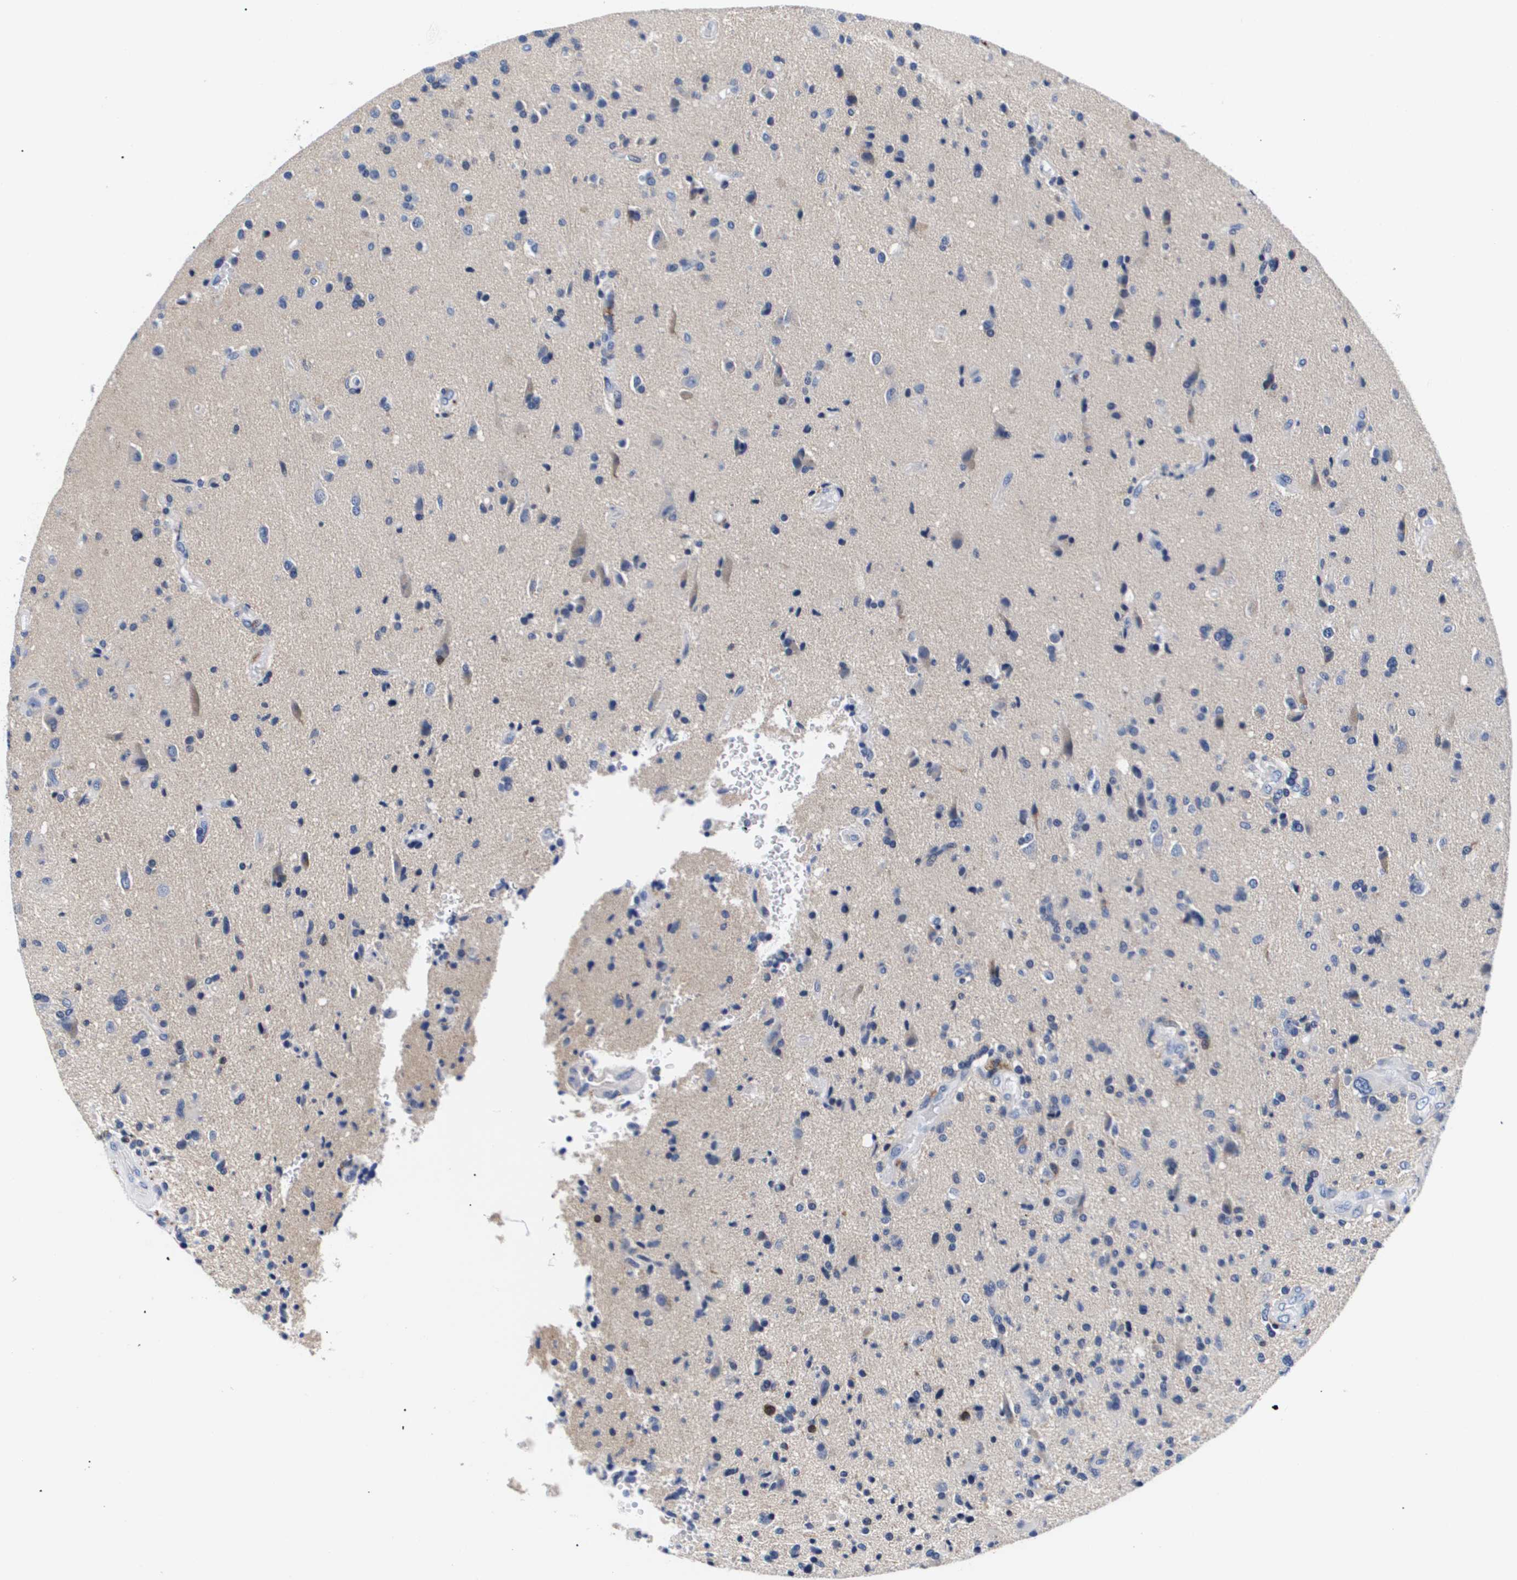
{"staining": {"intensity": "weak", "quantity": "<25%", "location": "cytoplasmic/membranous"}, "tissue": "glioma", "cell_type": "Tumor cells", "image_type": "cancer", "snomed": [{"axis": "morphology", "description": "Glioma, malignant, High grade"}, {"axis": "topography", "description": "Brain"}], "caption": "An immunohistochemistry histopathology image of glioma is shown. There is no staining in tumor cells of glioma. (Brightfield microscopy of DAB immunohistochemistry (IHC) at high magnification).", "gene": "SHD", "patient": {"sex": "male", "age": 72}}